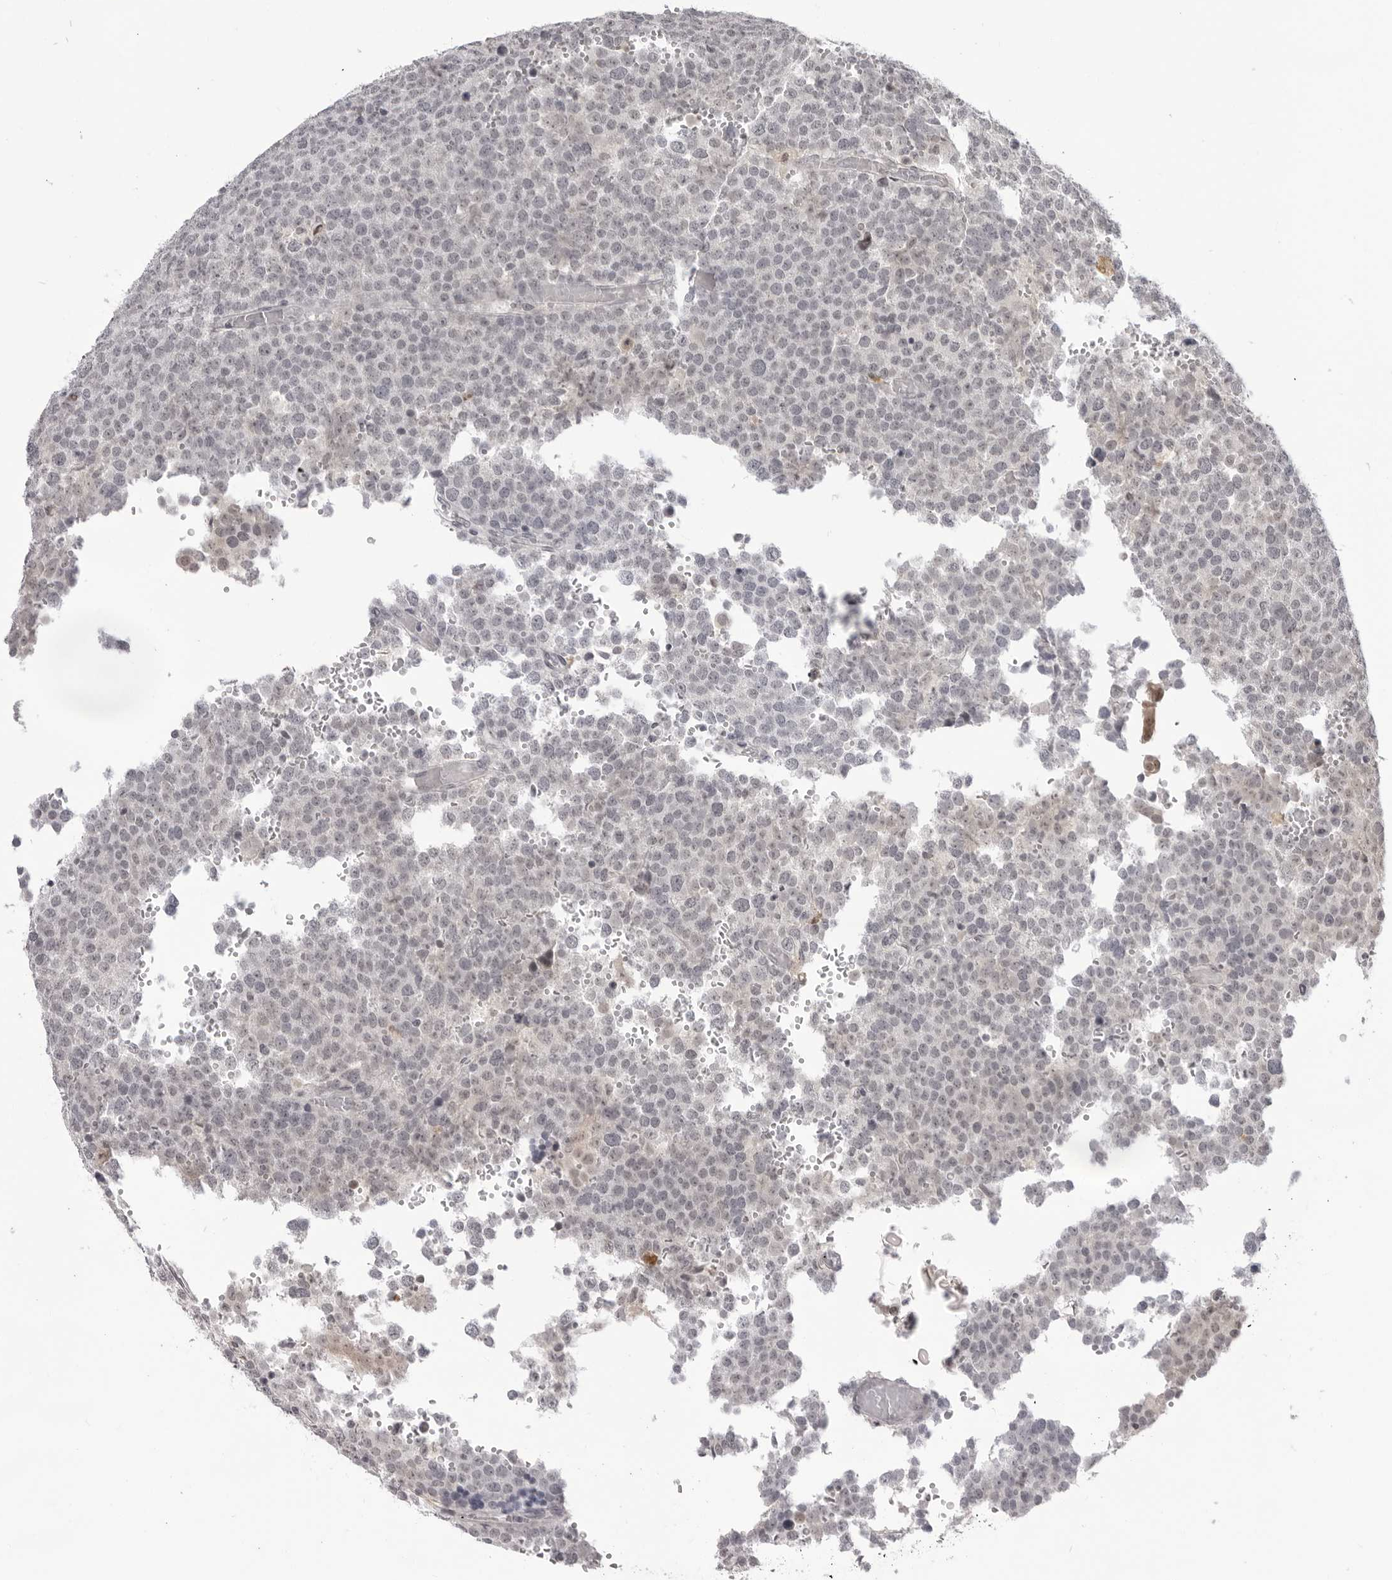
{"staining": {"intensity": "weak", "quantity": "25%-75%", "location": "nuclear"}, "tissue": "testis cancer", "cell_type": "Tumor cells", "image_type": "cancer", "snomed": [{"axis": "morphology", "description": "Seminoma, NOS"}, {"axis": "topography", "description": "Testis"}], "caption": "DAB (3,3'-diaminobenzidine) immunohistochemical staining of testis seminoma displays weak nuclear protein expression in about 25%-75% of tumor cells. Immunohistochemistry stains the protein in brown and the nuclei are stained blue.", "gene": "SRGAP2", "patient": {"sex": "male", "age": 71}}